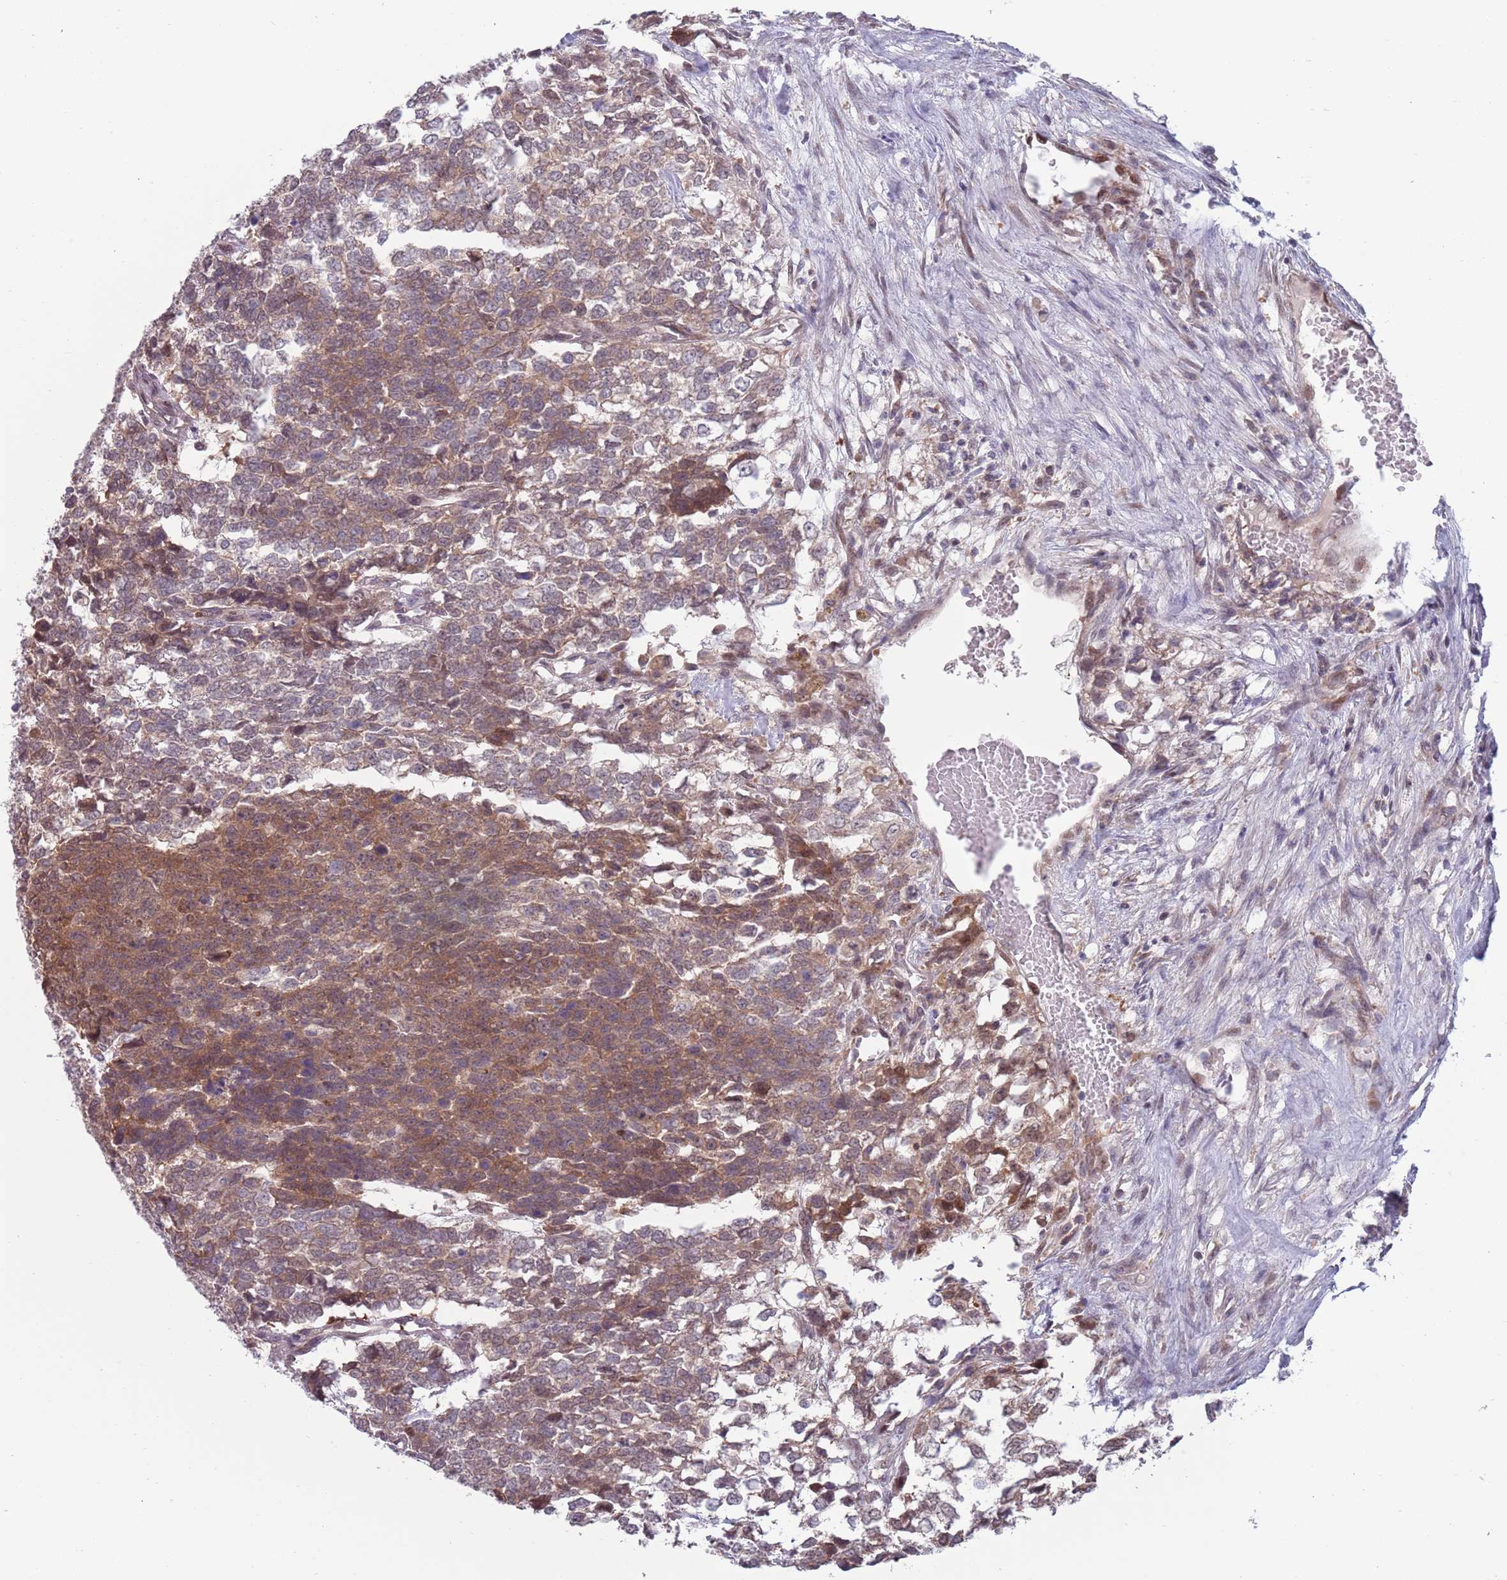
{"staining": {"intensity": "weak", "quantity": ">75%", "location": "cytoplasmic/membranous"}, "tissue": "testis cancer", "cell_type": "Tumor cells", "image_type": "cancer", "snomed": [{"axis": "morphology", "description": "Carcinoma, Embryonal, NOS"}, {"axis": "topography", "description": "Testis"}], "caption": "Testis embryonal carcinoma tissue shows weak cytoplasmic/membranous expression in approximately >75% of tumor cells Immunohistochemistry (ihc) stains the protein of interest in brown and the nuclei are stained blue.", "gene": "CLNS1A", "patient": {"sex": "male", "age": 23}}